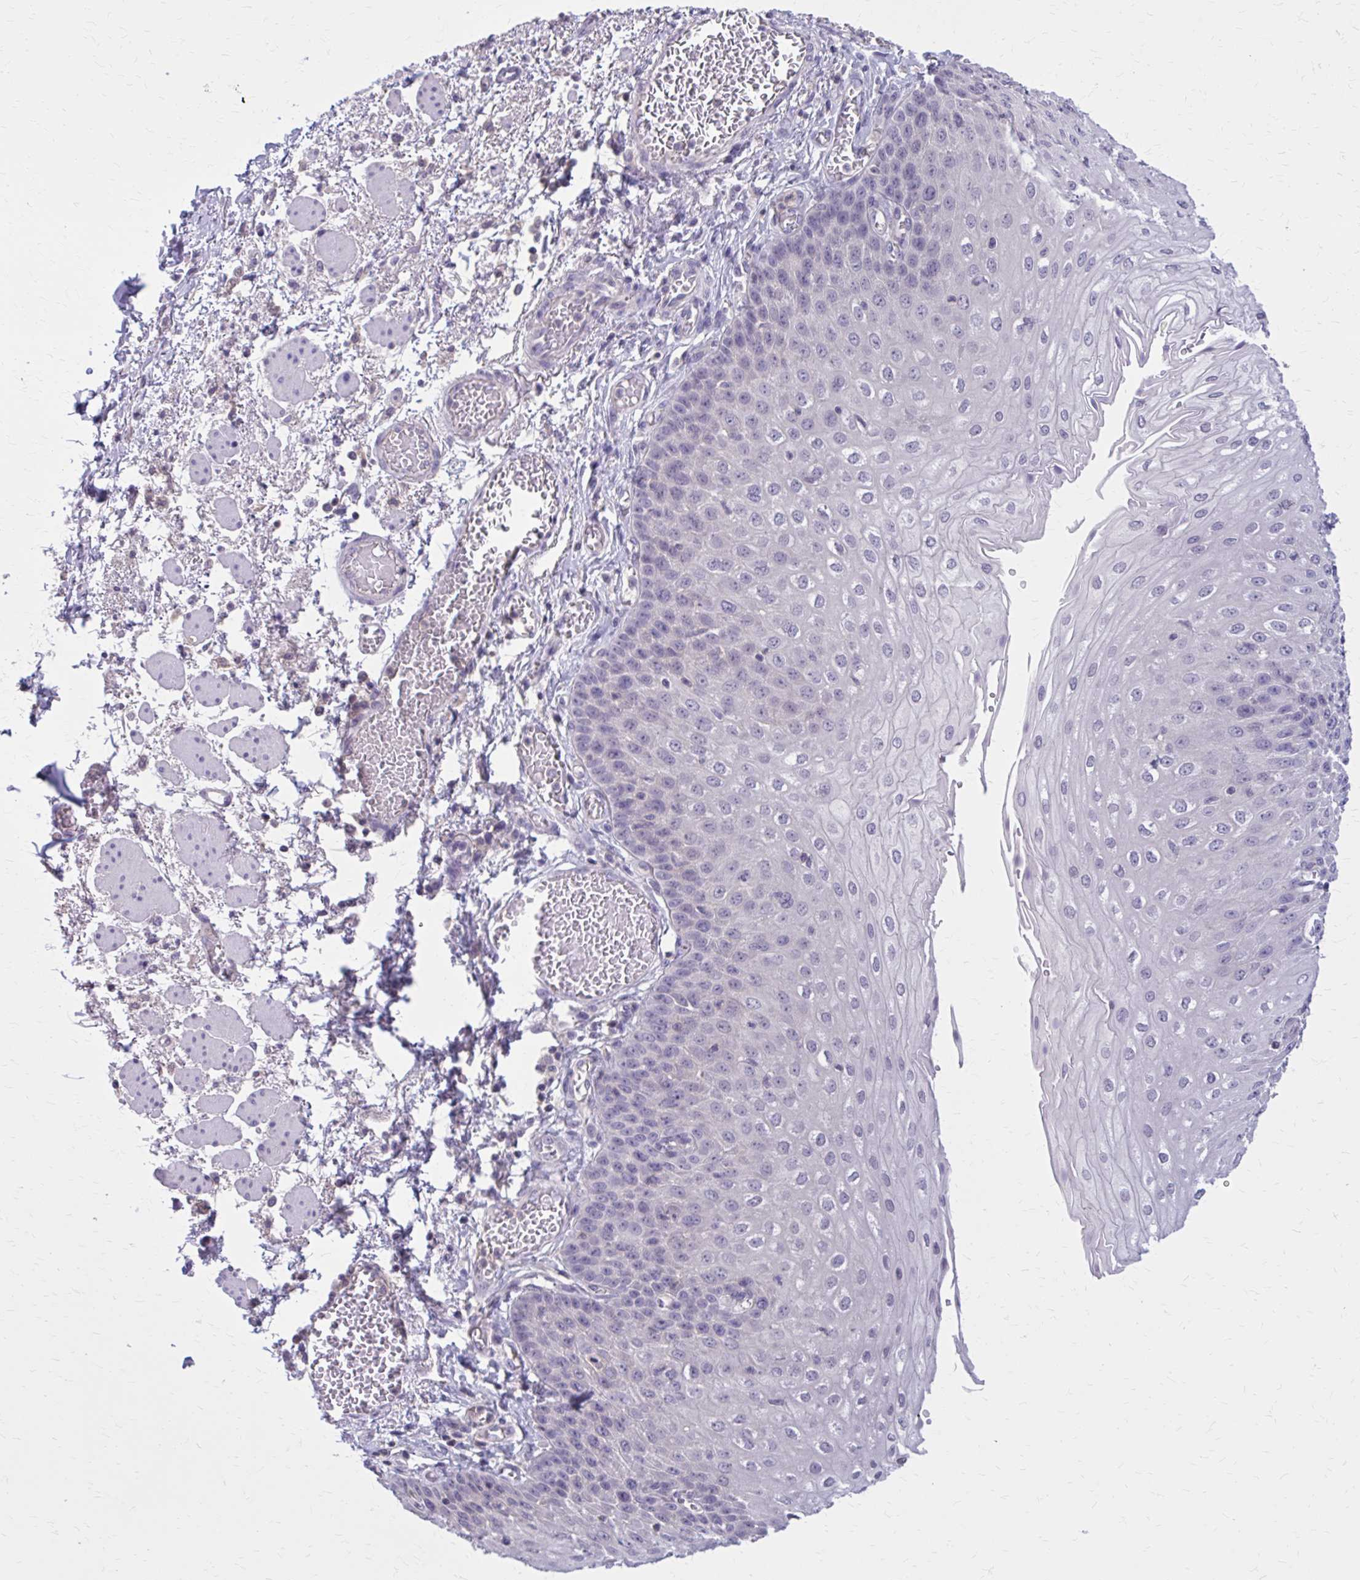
{"staining": {"intensity": "negative", "quantity": "none", "location": "none"}, "tissue": "esophagus", "cell_type": "Squamous epithelial cells", "image_type": "normal", "snomed": [{"axis": "morphology", "description": "Normal tissue, NOS"}, {"axis": "morphology", "description": "Adenocarcinoma, NOS"}, {"axis": "topography", "description": "Esophagus"}], "caption": "DAB (3,3'-diaminobenzidine) immunohistochemical staining of normal human esophagus displays no significant positivity in squamous epithelial cells. (DAB (3,3'-diaminobenzidine) IHC visualized using brightfield microscopy, high magnification).", "gene": "OR4A47", "patient": {"sex": "male", "age": 81}}